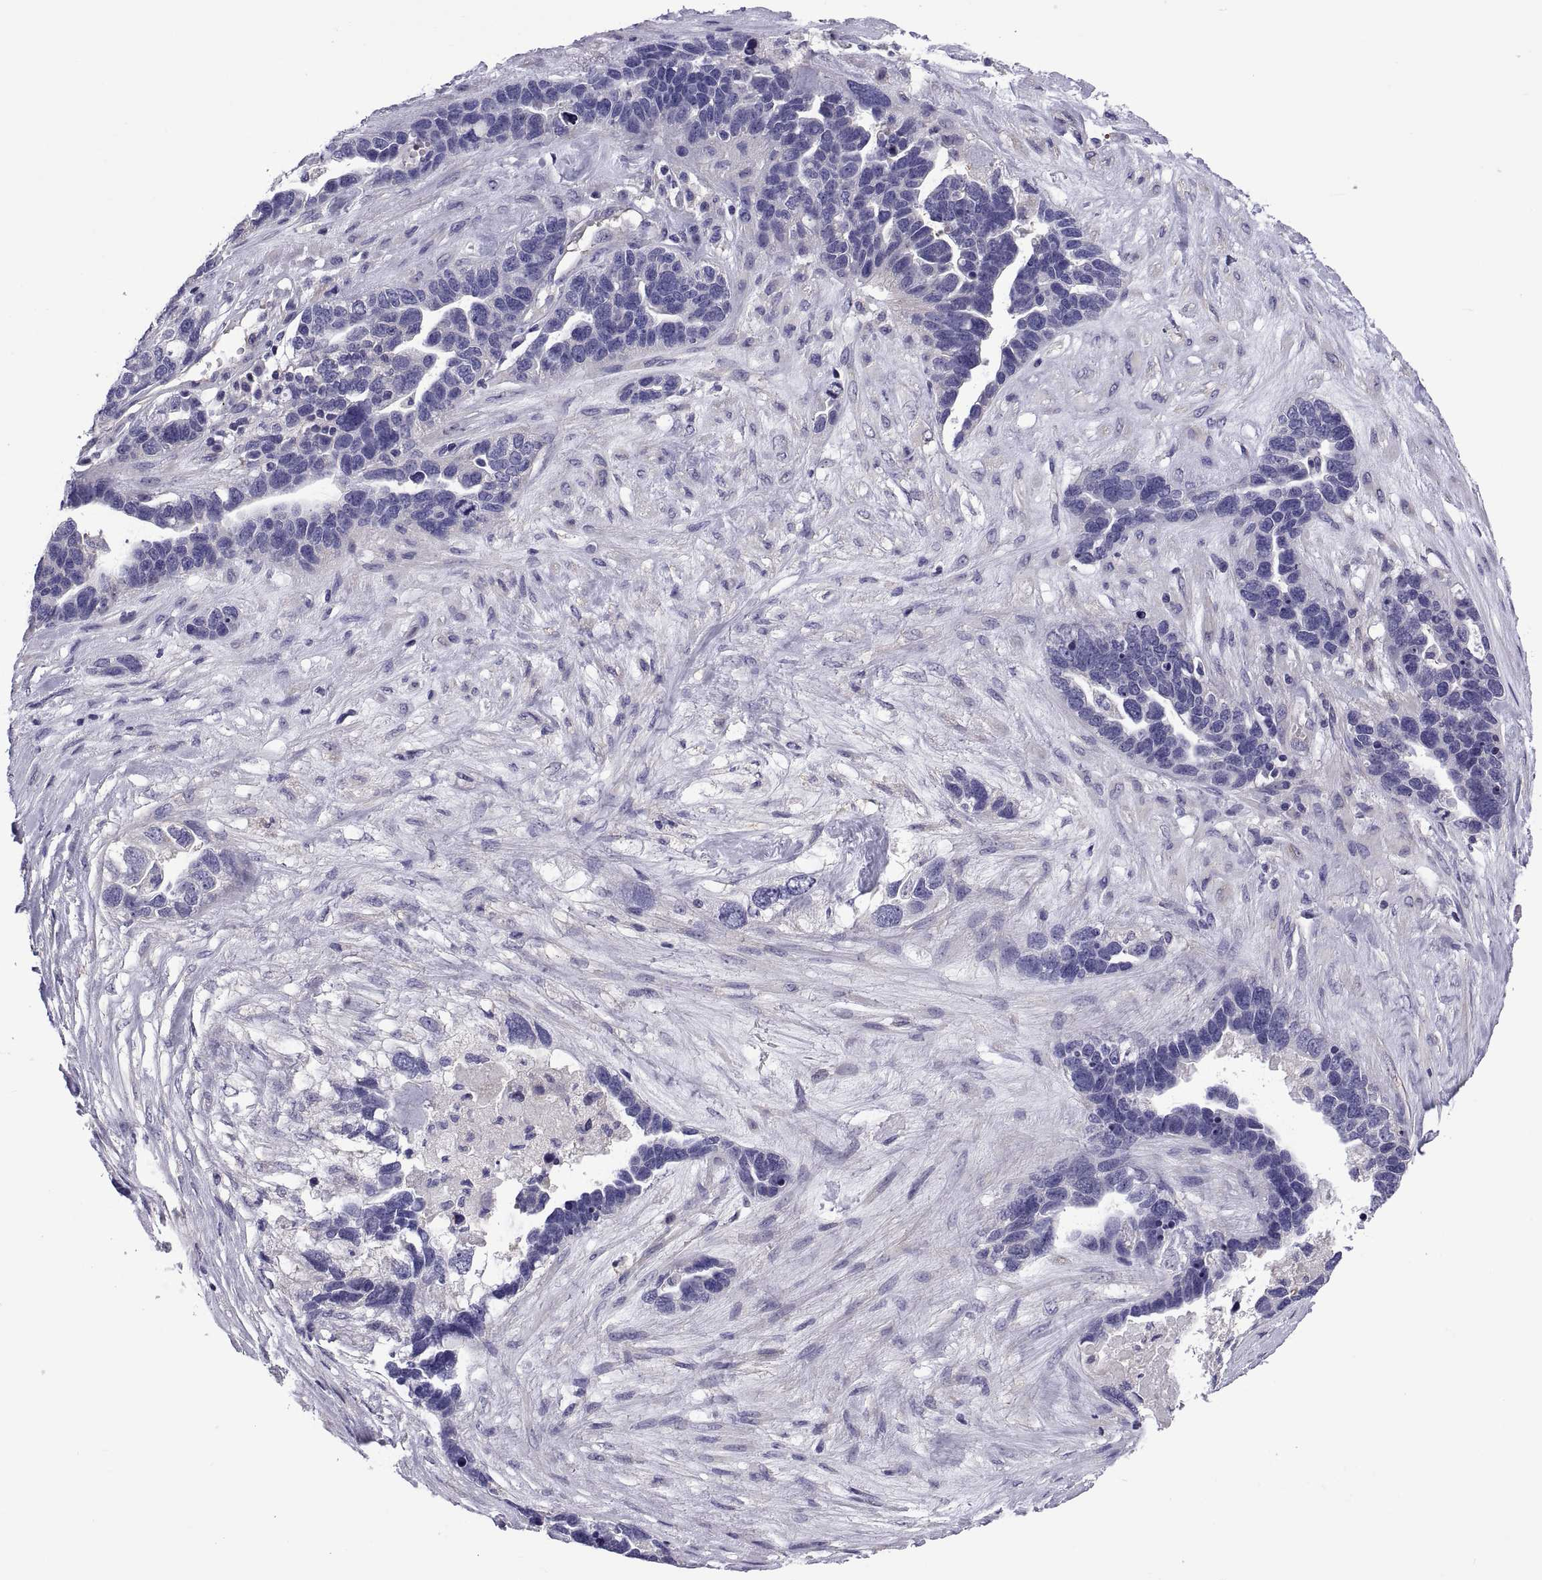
{"staining": {"intensity": "negative", "quantity": "none", "location": "none"}, "tissue": "ovarian cancer", "cell_type": "Tumor cells", "image_type": "cancer", "snomed": [{"axis": "morphology", "description": "Cystadenocarcinoma, serous, NOS"}, {"axis": "topography", "description": "Ovary"}], "caption": "This is a photomicrograph of immunohistochemistry staining of ovarian cancer (serous cystadenocarcinoma), which shows no expression in tumor cells.", "gene": "TMC3", "patient": {"sex": "female", "age": 54}}